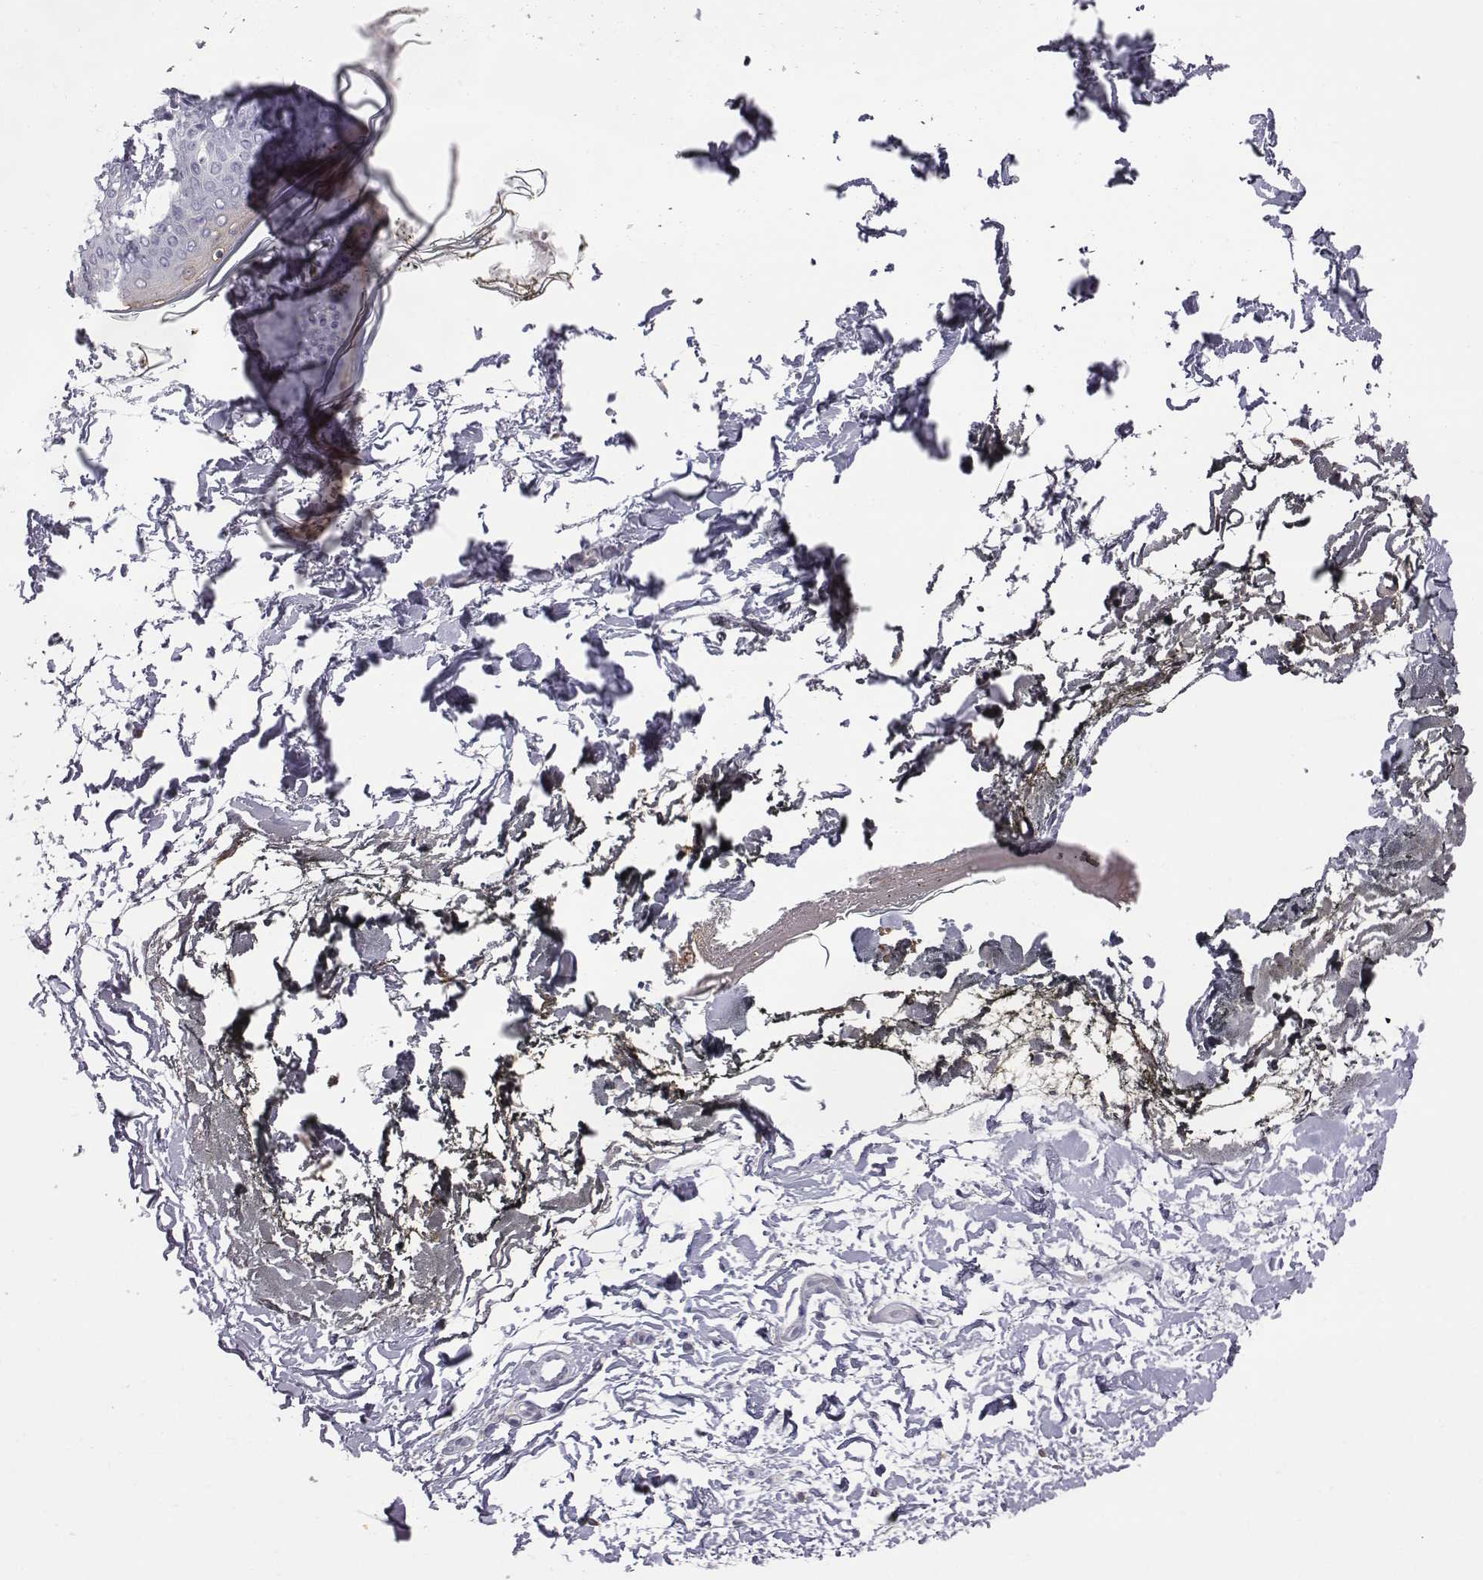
{"staining": {"intensity": "negative", "quantity": "none", "location": "none"}, "tissue": "skin", "cell_type": "Fibroblasts", "image_type": "normal", "snomed": [{"axis": "morphology", "description": "Normal tissue, NOS"}, {"axis": "topography", "description": "Skin"}], "caption": "A photomicrograph of skin stained for a protein reveals no brown staining in fibroblasts.", "gene": "C6orf58", "patient": {"sex": "female", "age": 34}}